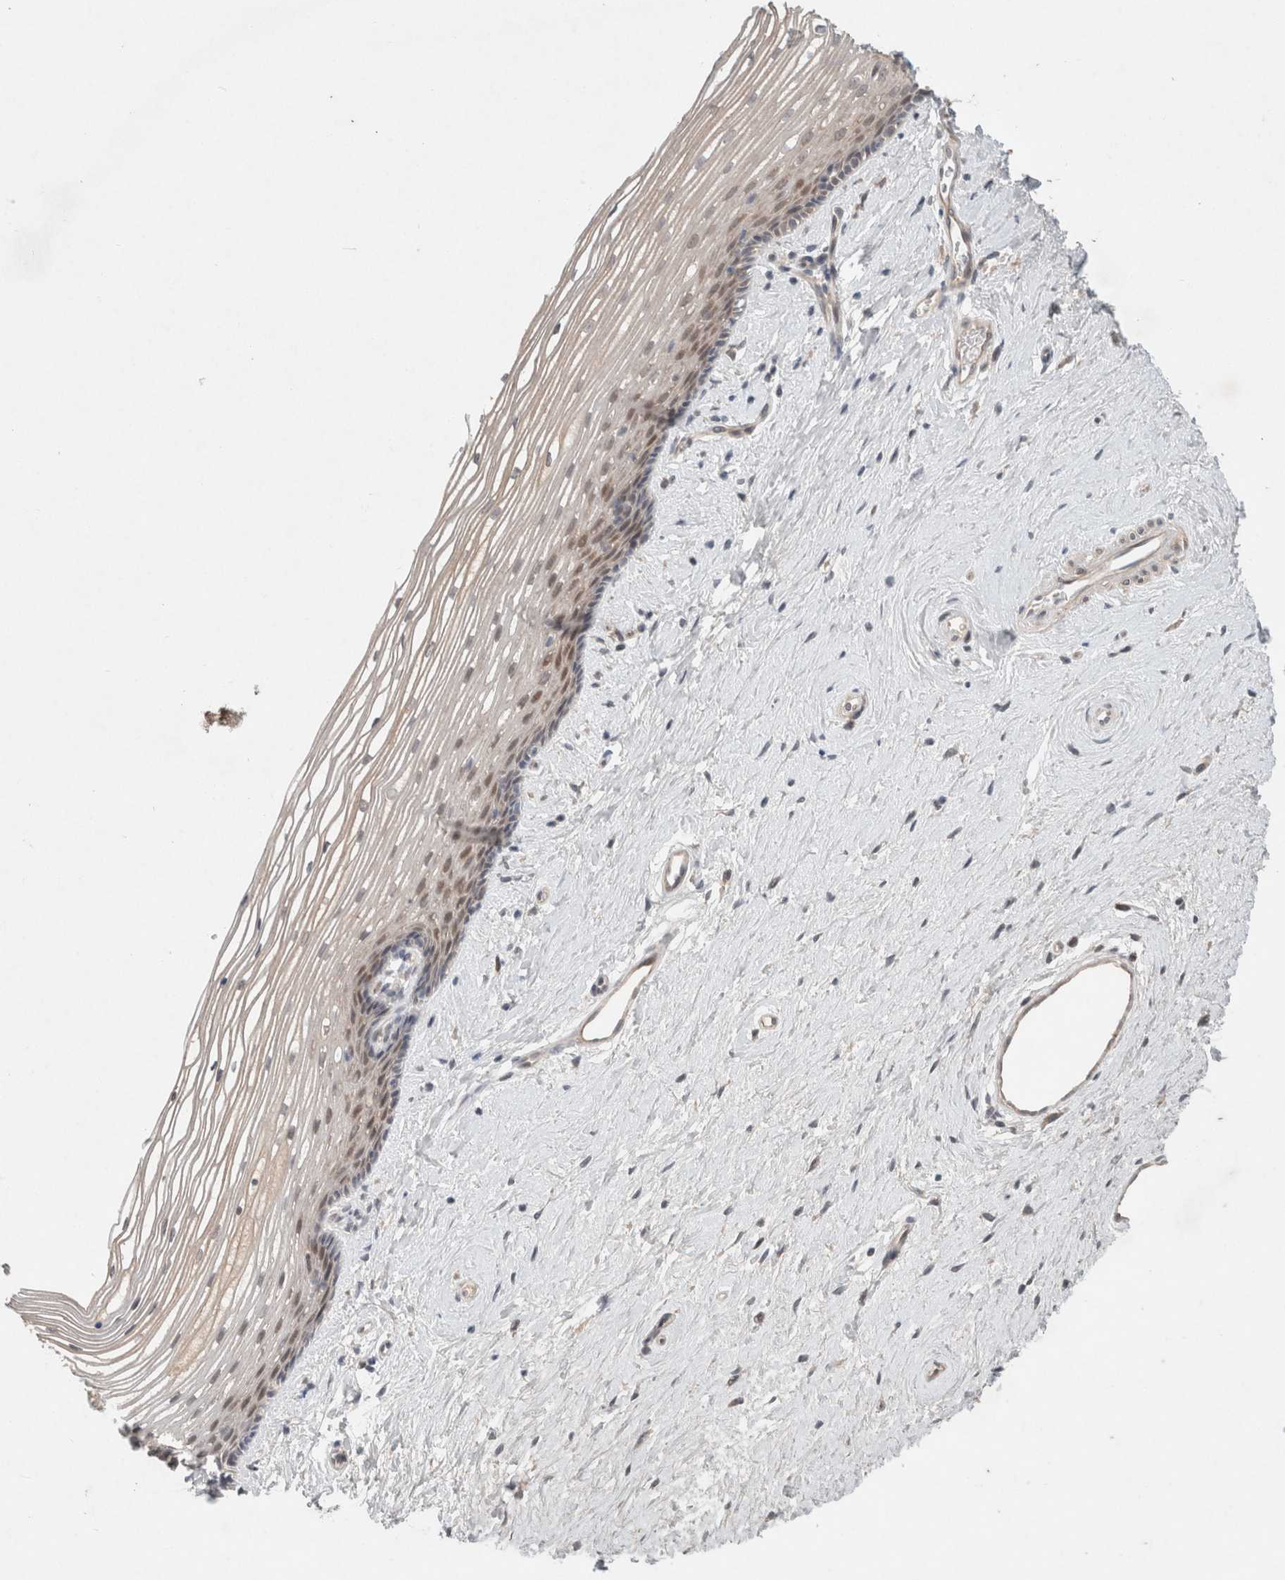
{"staining": {"intensity": "moderate", "quantity": "<25%", "location": "cytoplasmic/membranous,nuclear"}, "tissue": "vagina", "cell_type": "Squamous epithelial cells", "image_type": "normal", "snomed": [{"axis": "morphology", "description": "Normal tissue, NOS"}, {"axis": "topography", "description": "Vagina"}], "caption": "Immunohistochemical staining of benign human vagina demonstrates moderate cytoplasmic/membranous,nuclear protein expression in approximately <25% of squamous epithelial cells.", "gene": "RASAL2", "patient": {"sex": "female", "age": 46}}